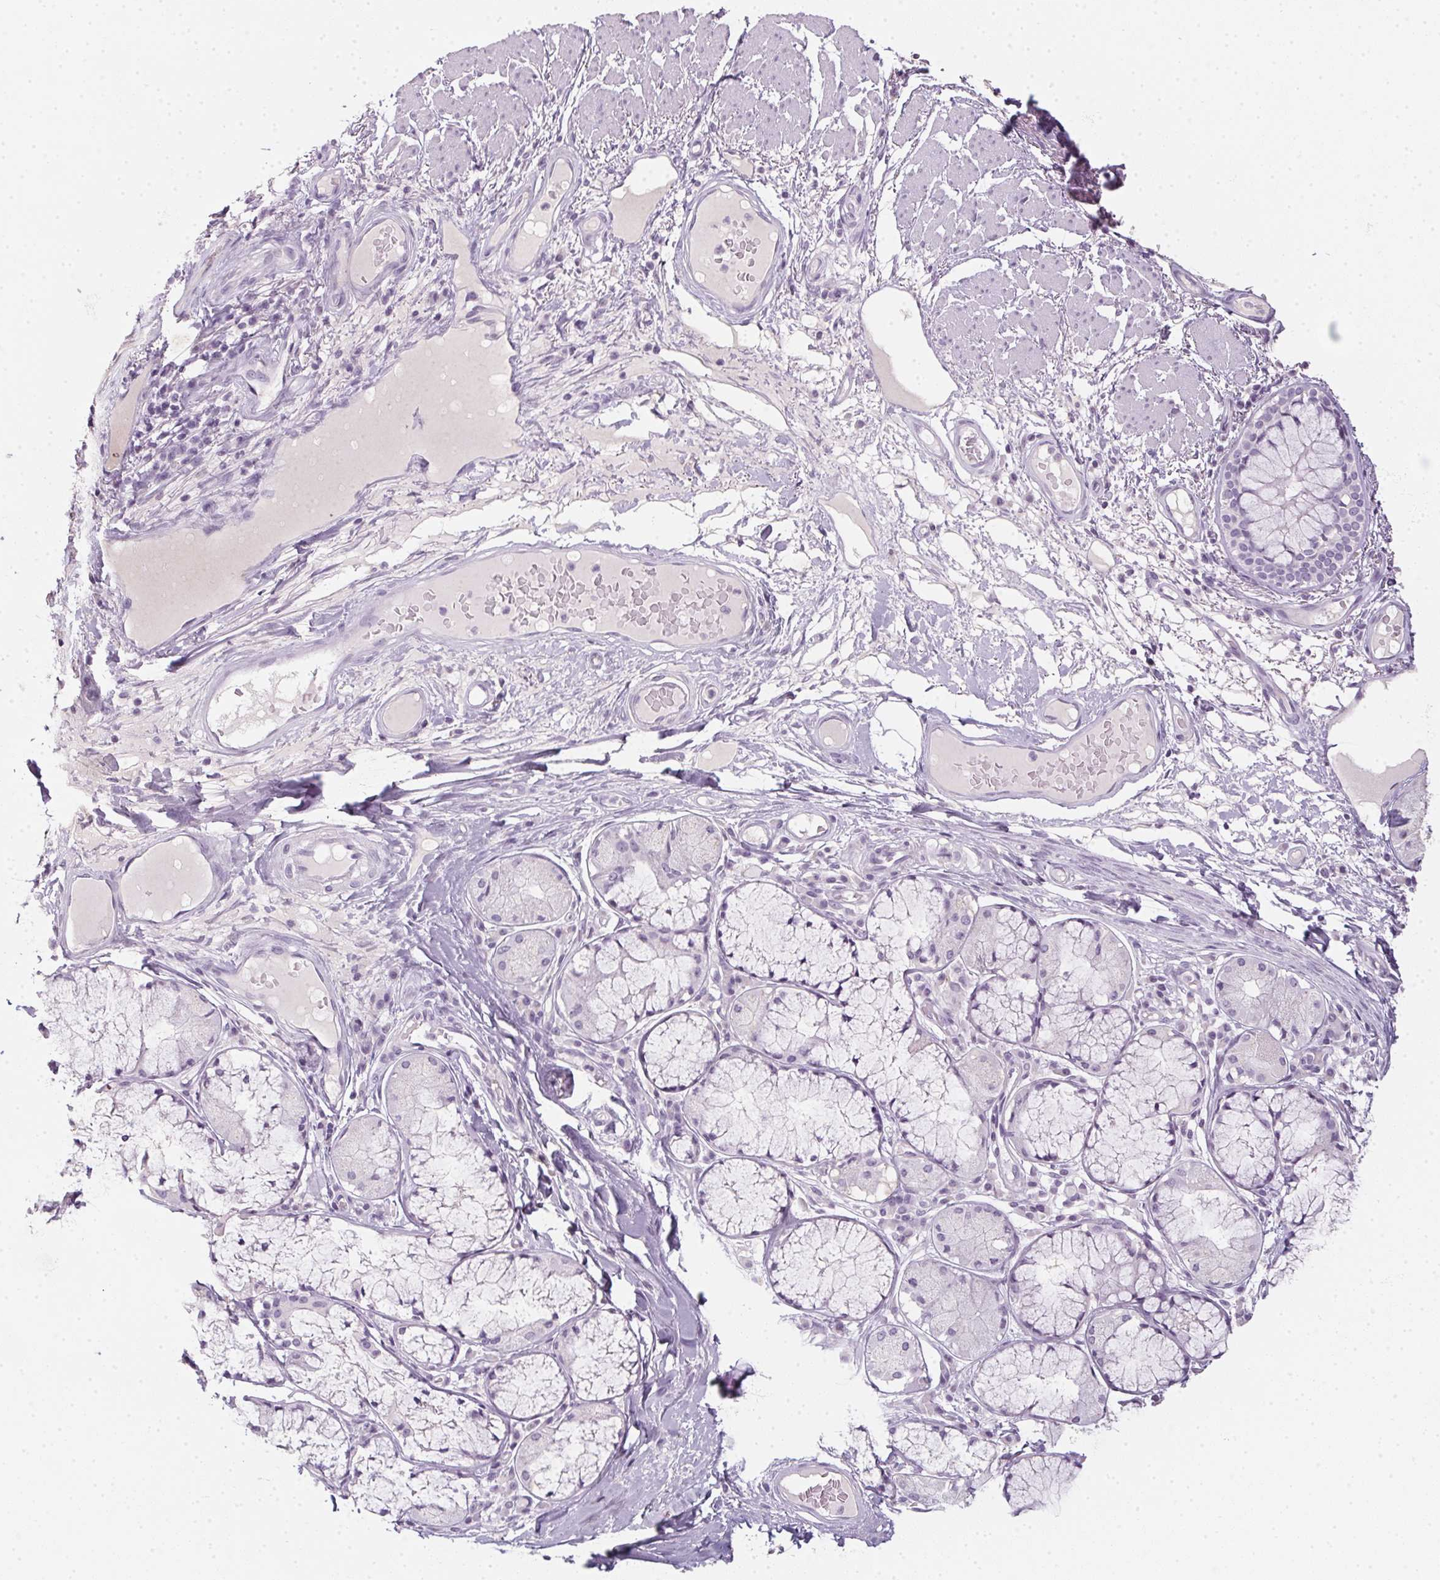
{"staining": {"intensity": "negative", "quantity": "none", "location": "none"}, "tissue": "soft tissue", "cell_type": "Chondrocytes", "image_type": "normal", "snomed": [{"axis": "morphology", "description": "Normal tissue, NOS"}, {"axis": "topography", "description": "Cartilage tissue"}, {"axis": "topography", "description": "Bronchus"}], "caption": "Immunohistochemistry (IHC) of benign soft tissue exhibits no staining in chondrocytes.", "gene": "TMEM72", "patient": {"sex": "male", "age": 64}}